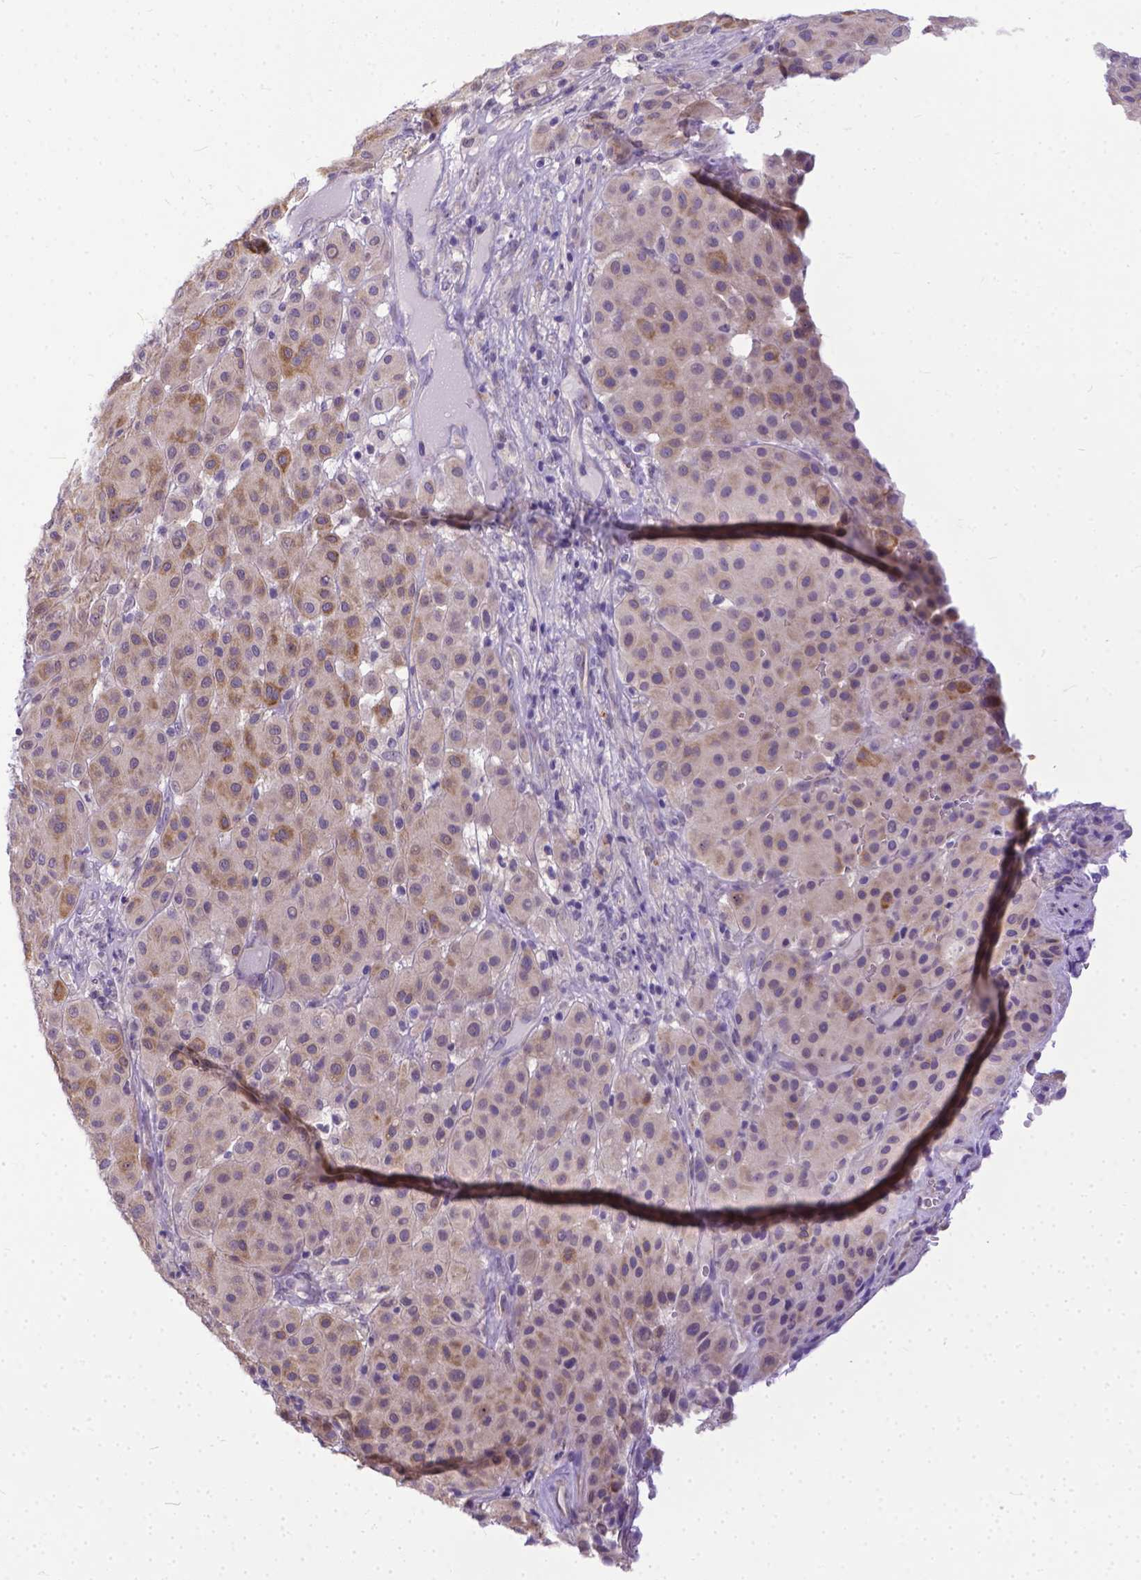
{"staining": {"intensity": "moderate", "quantity": "25%-75%", "location": "cytoplasmic/membranous"}, "tissue": "melanoma", "cell_type": "Tumor cells", "image_type": "cancer", "snomed": [{"axis": "morphology", "description": "Malignant melanoma, Metastatic site"}, {"axis": "topography", "description": "Smooth muscle"}], "caption": "Melanoma stained with DAB (3,3'-diaminobenzidine) IHC shows medium levels of moderate cytoplasmic/membranous positivity in approximately 25%-75% of tumor cells. (Stains: DAB (3,3'-diaminobenzidine) in brown, nuclei in blue, Microscopy: brightfield microscopy at high magnification).", "gene": "TTLL6", "patient": {"sex": "male", "age": 41}}